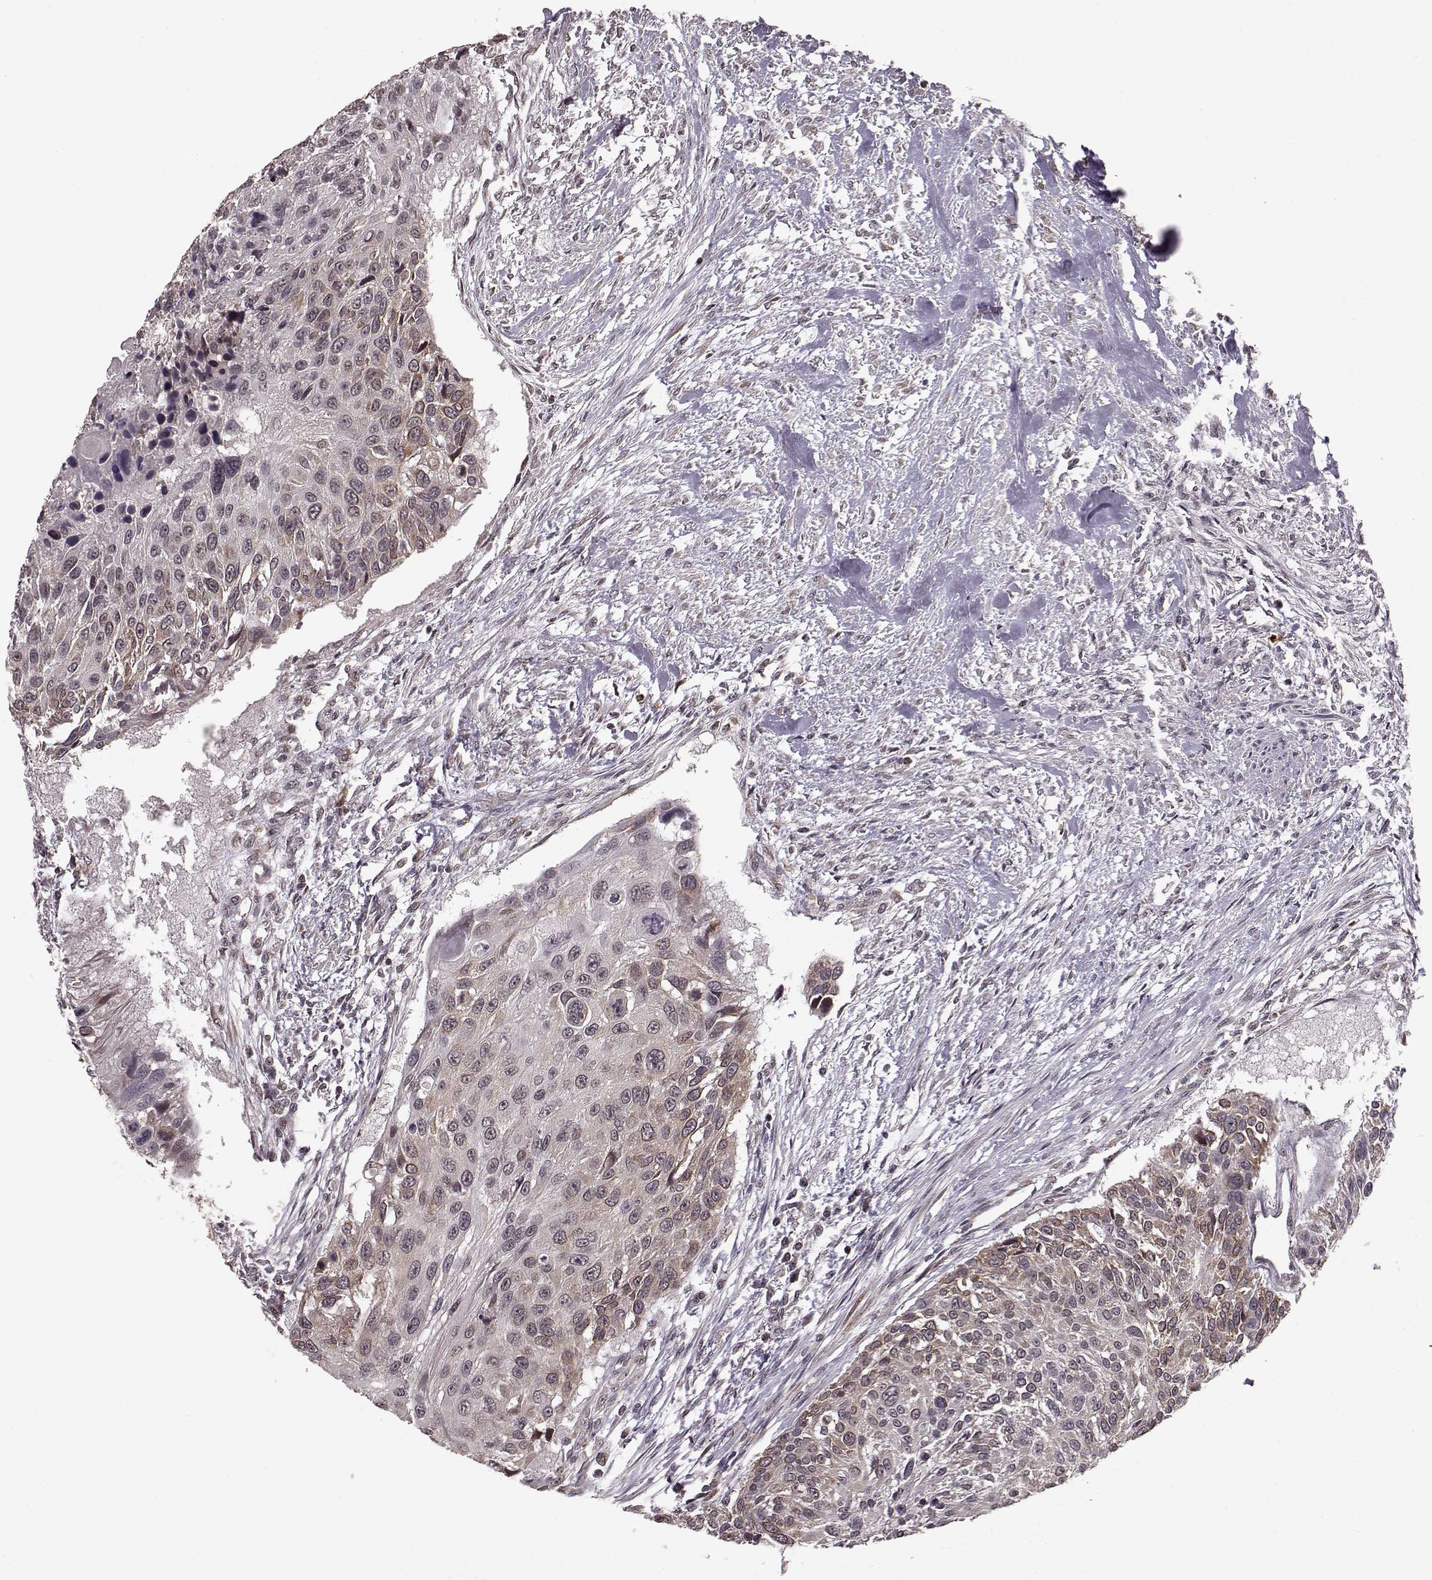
{"staining": {"intensity": "moderate", "quantity": "<25%", "location": "cytoplasmic/membranous"}, "tissue": "urothelial cancer", "cell_type": "Tumor cells", "image_type": "cancer", "snomed": [{"axis": "morphology", "description": "Urothelial carcinoma, NOS"}, {"axis": "topography", "description": "Urinary bladder"}], "caption": "An immunohistochemistry (IHC) image of tumor tissue is shown. Protein staining in brown shows moderate cytoplasmic/membranous positivity in transitional cell carcinoma within tumor cells.", "gene": "ELOVL5", "patient": {"sex": "male", "age": 55}}